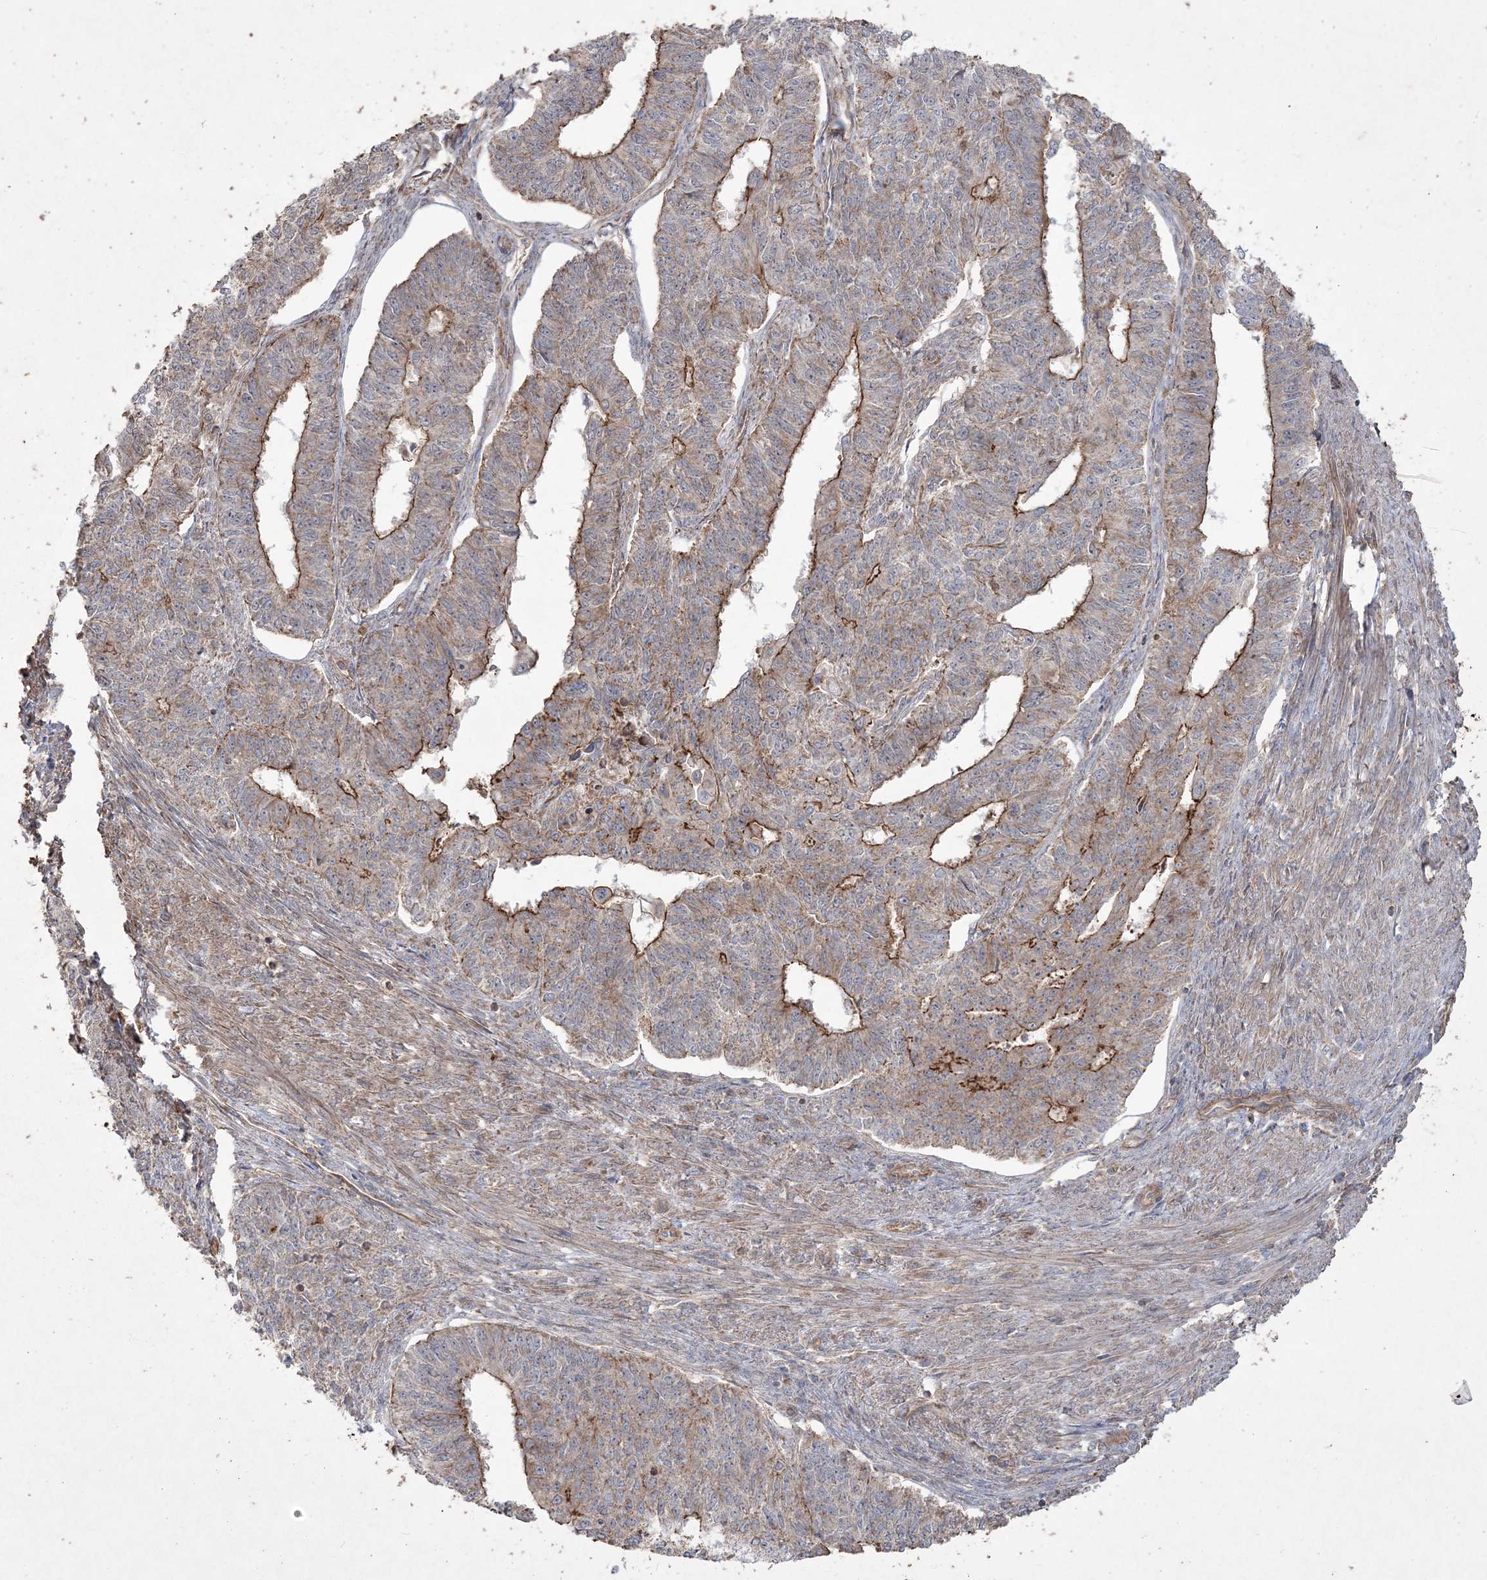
{"staining": {"intensity": "strong", "quantity": "<25%", "location": "cytoplasmic/membranous"}, "tissue": "endometrial cancer", "cell_type": "Tumor cells", "image_type": "cancer", "snomed": [{"axis": "morphology", "description": "Adenocarcinoma, NOS"}, {"axis": "topography", "description": "Endometrium"}], "caption": "Human endometrial cancer (adenocarcinoma) stained with a brown dye reveals strong cytoplasmic/membranous positive expression in approximately <25% of tumor cells.", "gene": "TTC7A", "patient": {"sex": "female", "age": 32}}